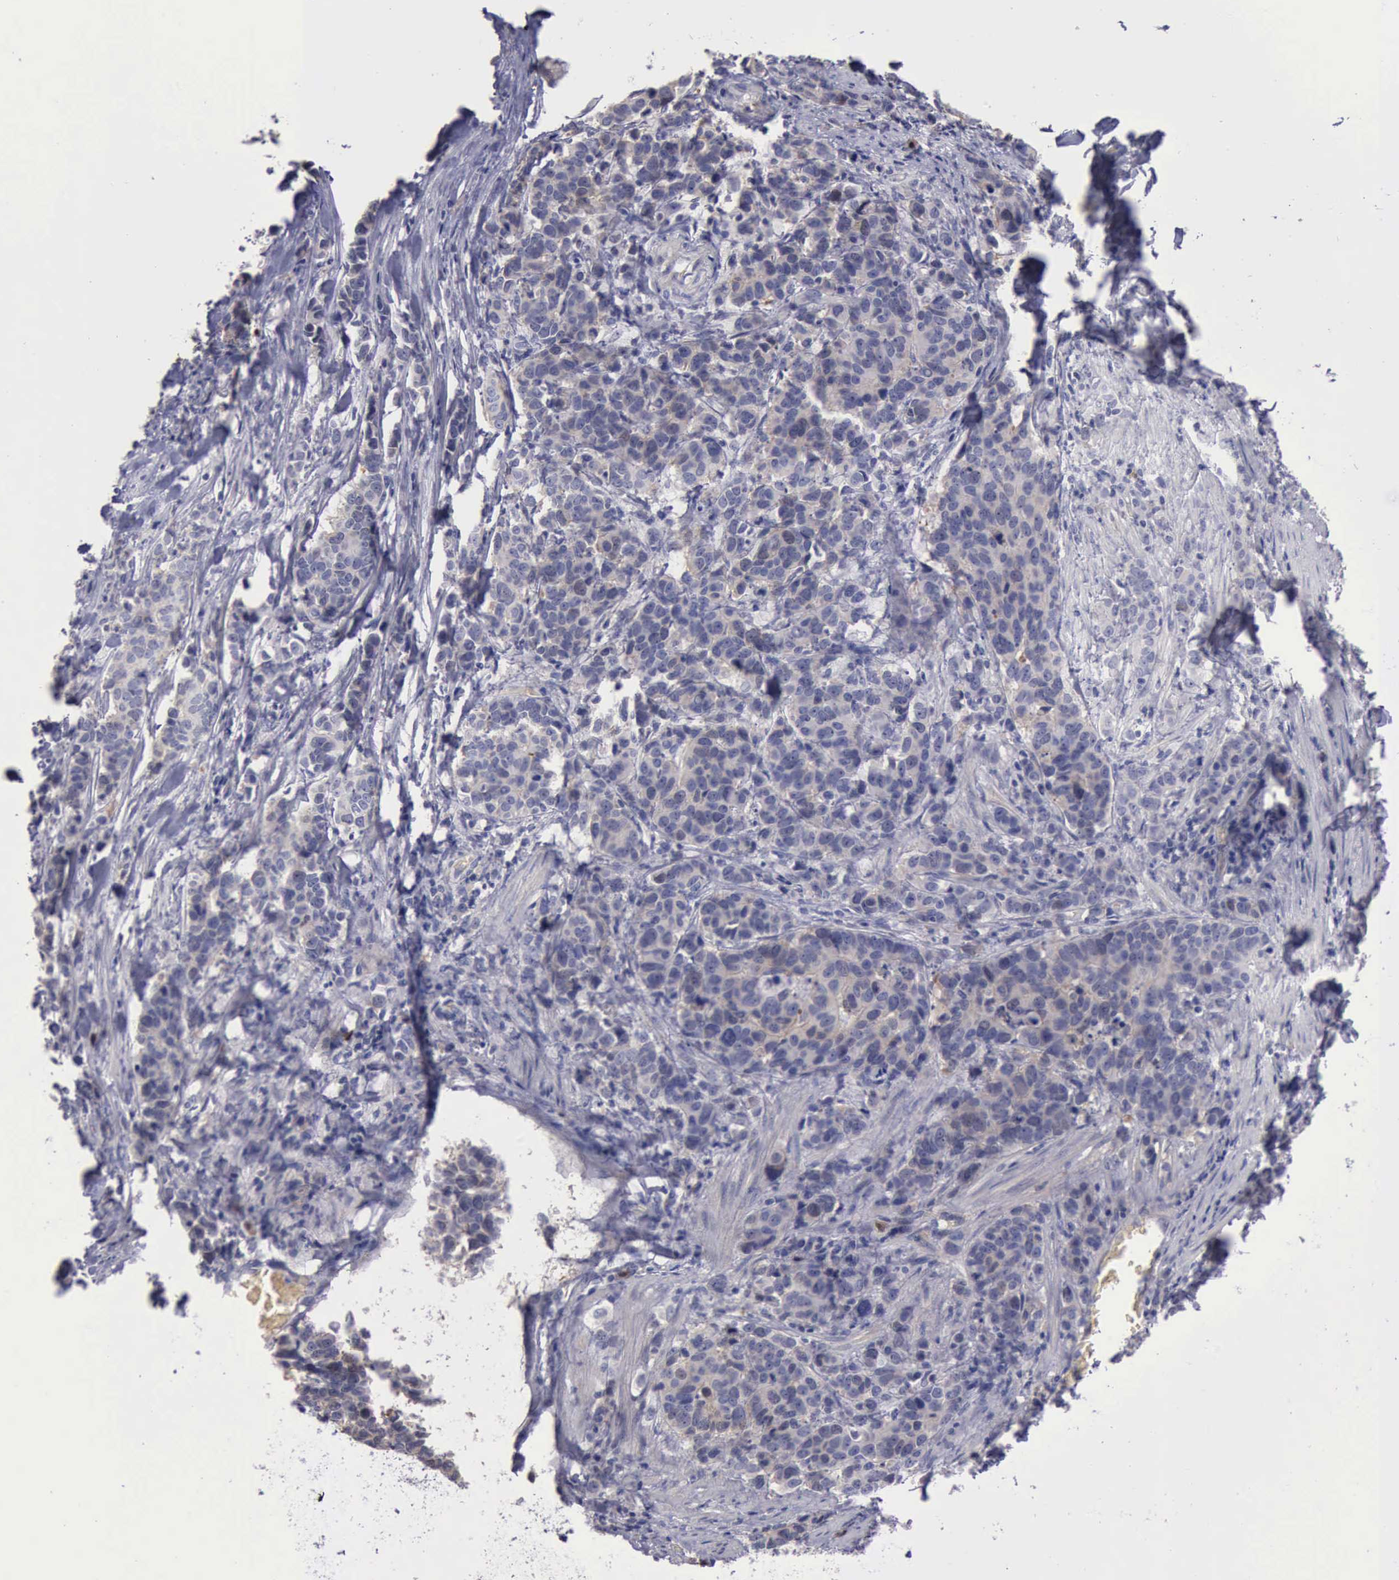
{"staining": {"intensity": "weak", "quantity": "<25%", "location": "cytoplasmic/membranous"}, "tissue": "stomach cancer", "cell_type": "Tumor cells", "image_type": "cancer", "snomed": [{"axis": "morphology", "description": "Adenocarcinoma, NOS"}, {"axis": "topography", "description": "Stomach, upper"}], "caption": "Human stomach cancer stained for a protein using immunohistochemistry (IHC) demonstrates no positivity in tumor cells.", "gene": "CEP128", "patient": {"sex": "male", "age": 71}}